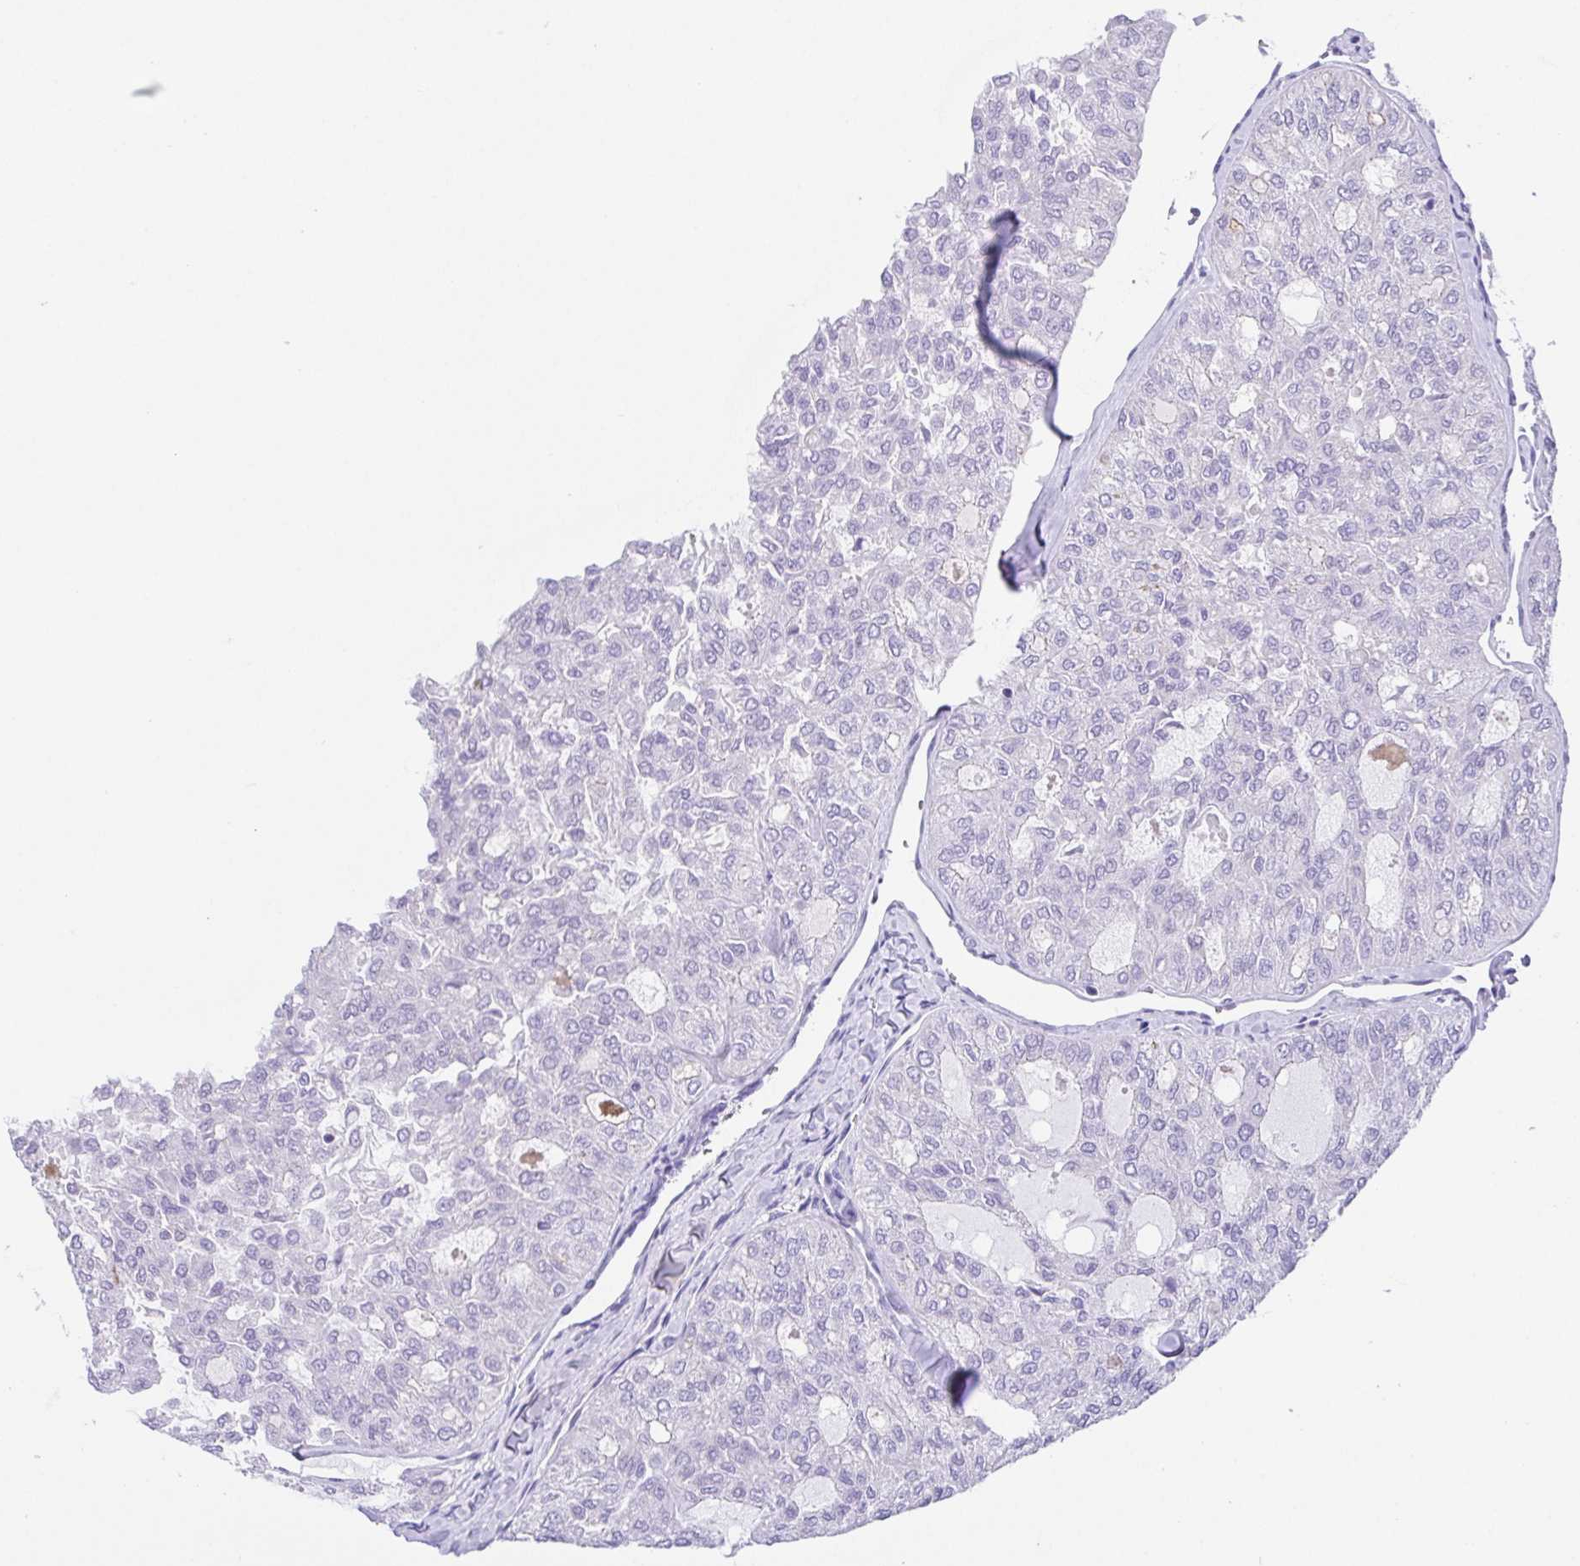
{"staining": {"intensity": "negative", "quantity": "none", "location": "none"}, "tissue": "thyroid cancer", "cell_type": "Tumor cells", "image_type": "cancer", "snomed": [{"axis": "morphology", "description": "Follicular adenoma carcinoma, NOS"}, {"axis": "topography", "description": "Thyroid gland"}], "caption": "Tumor cells are negative for protein expression in human follicular adenoma carcinoma (thyroid). The staining is performed using DAB (3,3'-diaminobenzidine) brown chromogen with nuclei counter-stained in using hematoxylin.", "gene": "SPATA4", "patient": {"sex": "male", "age": 75}}